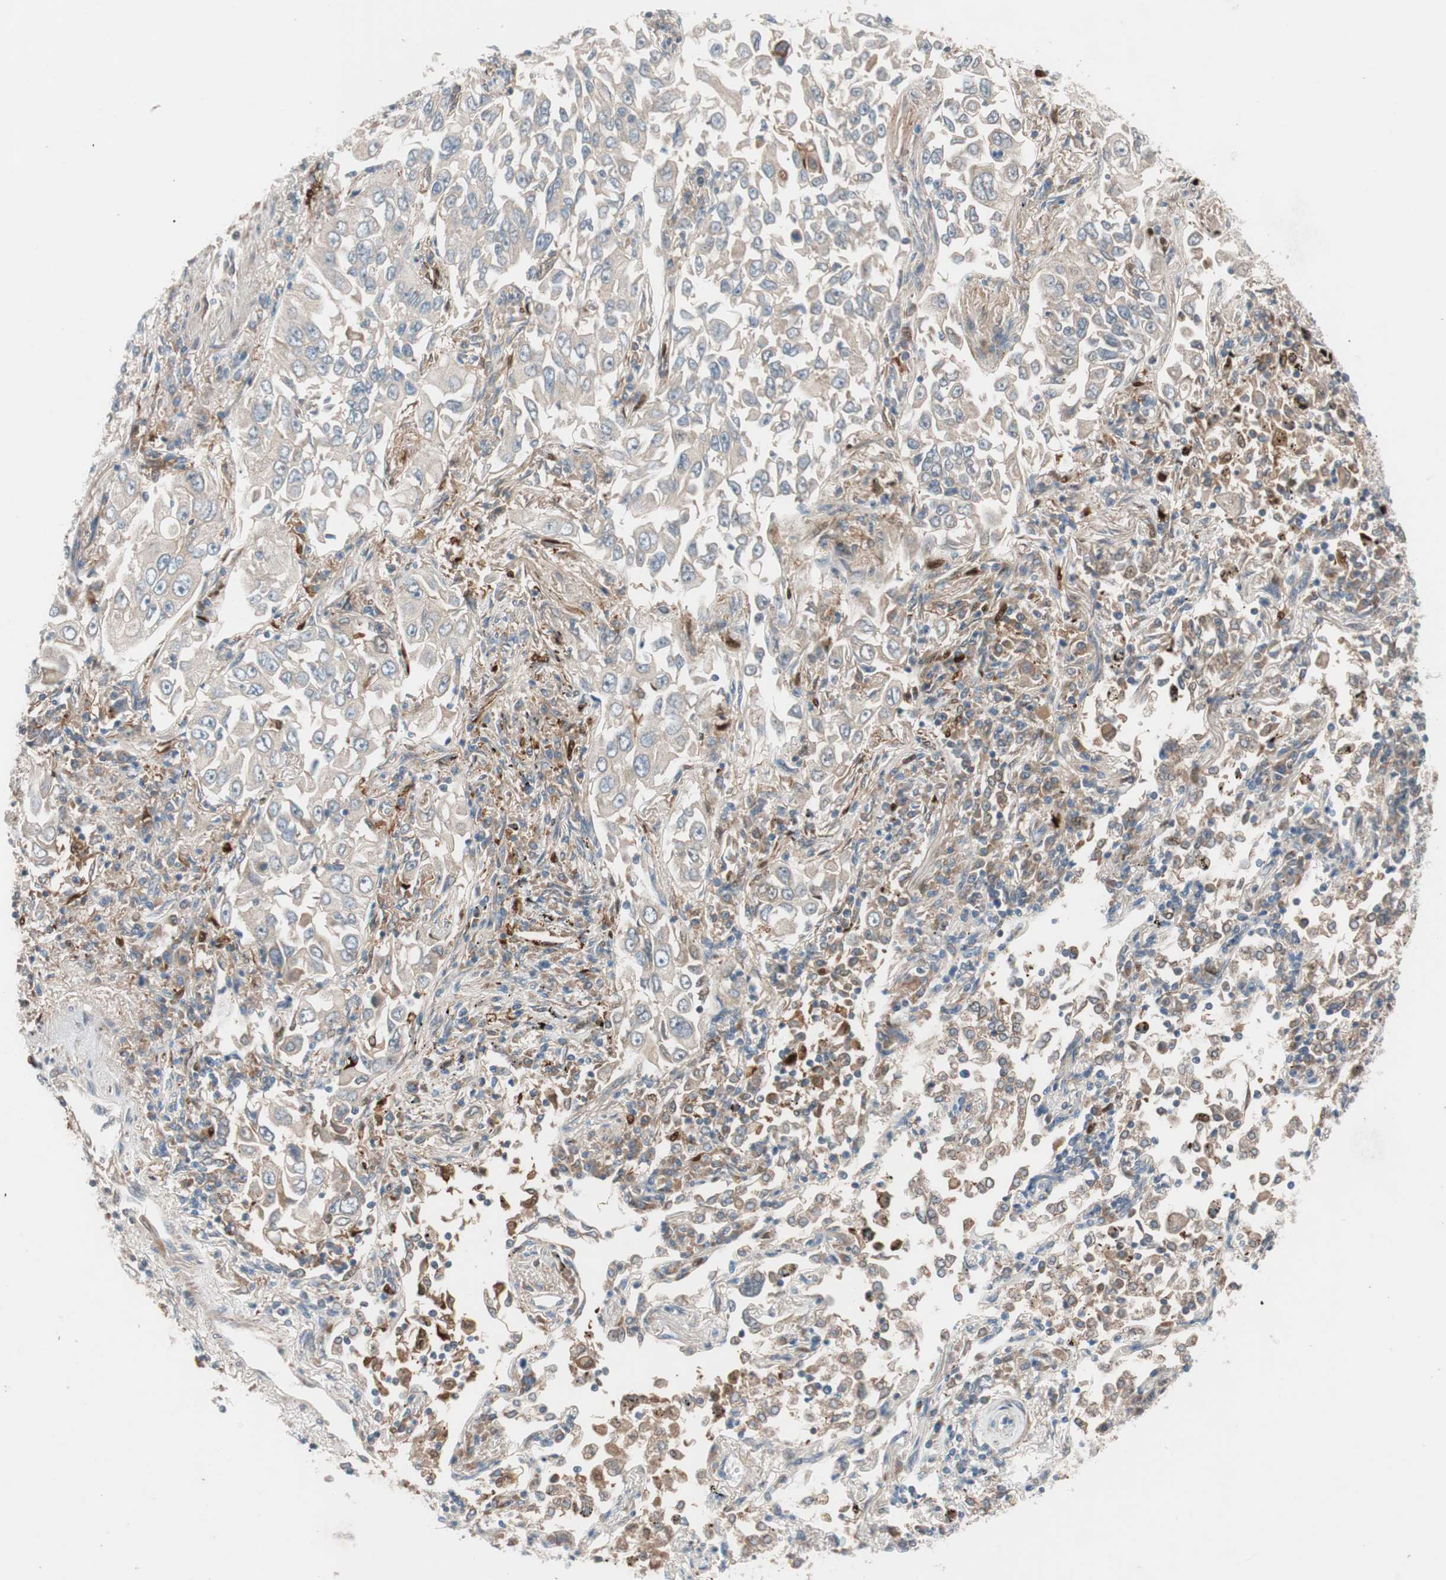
{"staining": {"intensity": "weak", "quantity": "25%-75%", "location": "cytoplasmic/membranous"}, "tissue": "lung cancer", "cell_type": "Tumor cells", "image_type": "cancer", "snomed": [{"axis": "morphology", "description": "Adenocarcinoma, NOS"}, {"axis": "topography", "description": "Lung"}], "caption": "IHC (DAB (3,3'-diaminobenzidine)) staining of lung adenocarcinoma shows weak cytoplasmic/membranous protein staining in approximately 25%-75% of tumor cells.", "gene": "FAAH", "patient": {"sex": "male", "age": 84}}